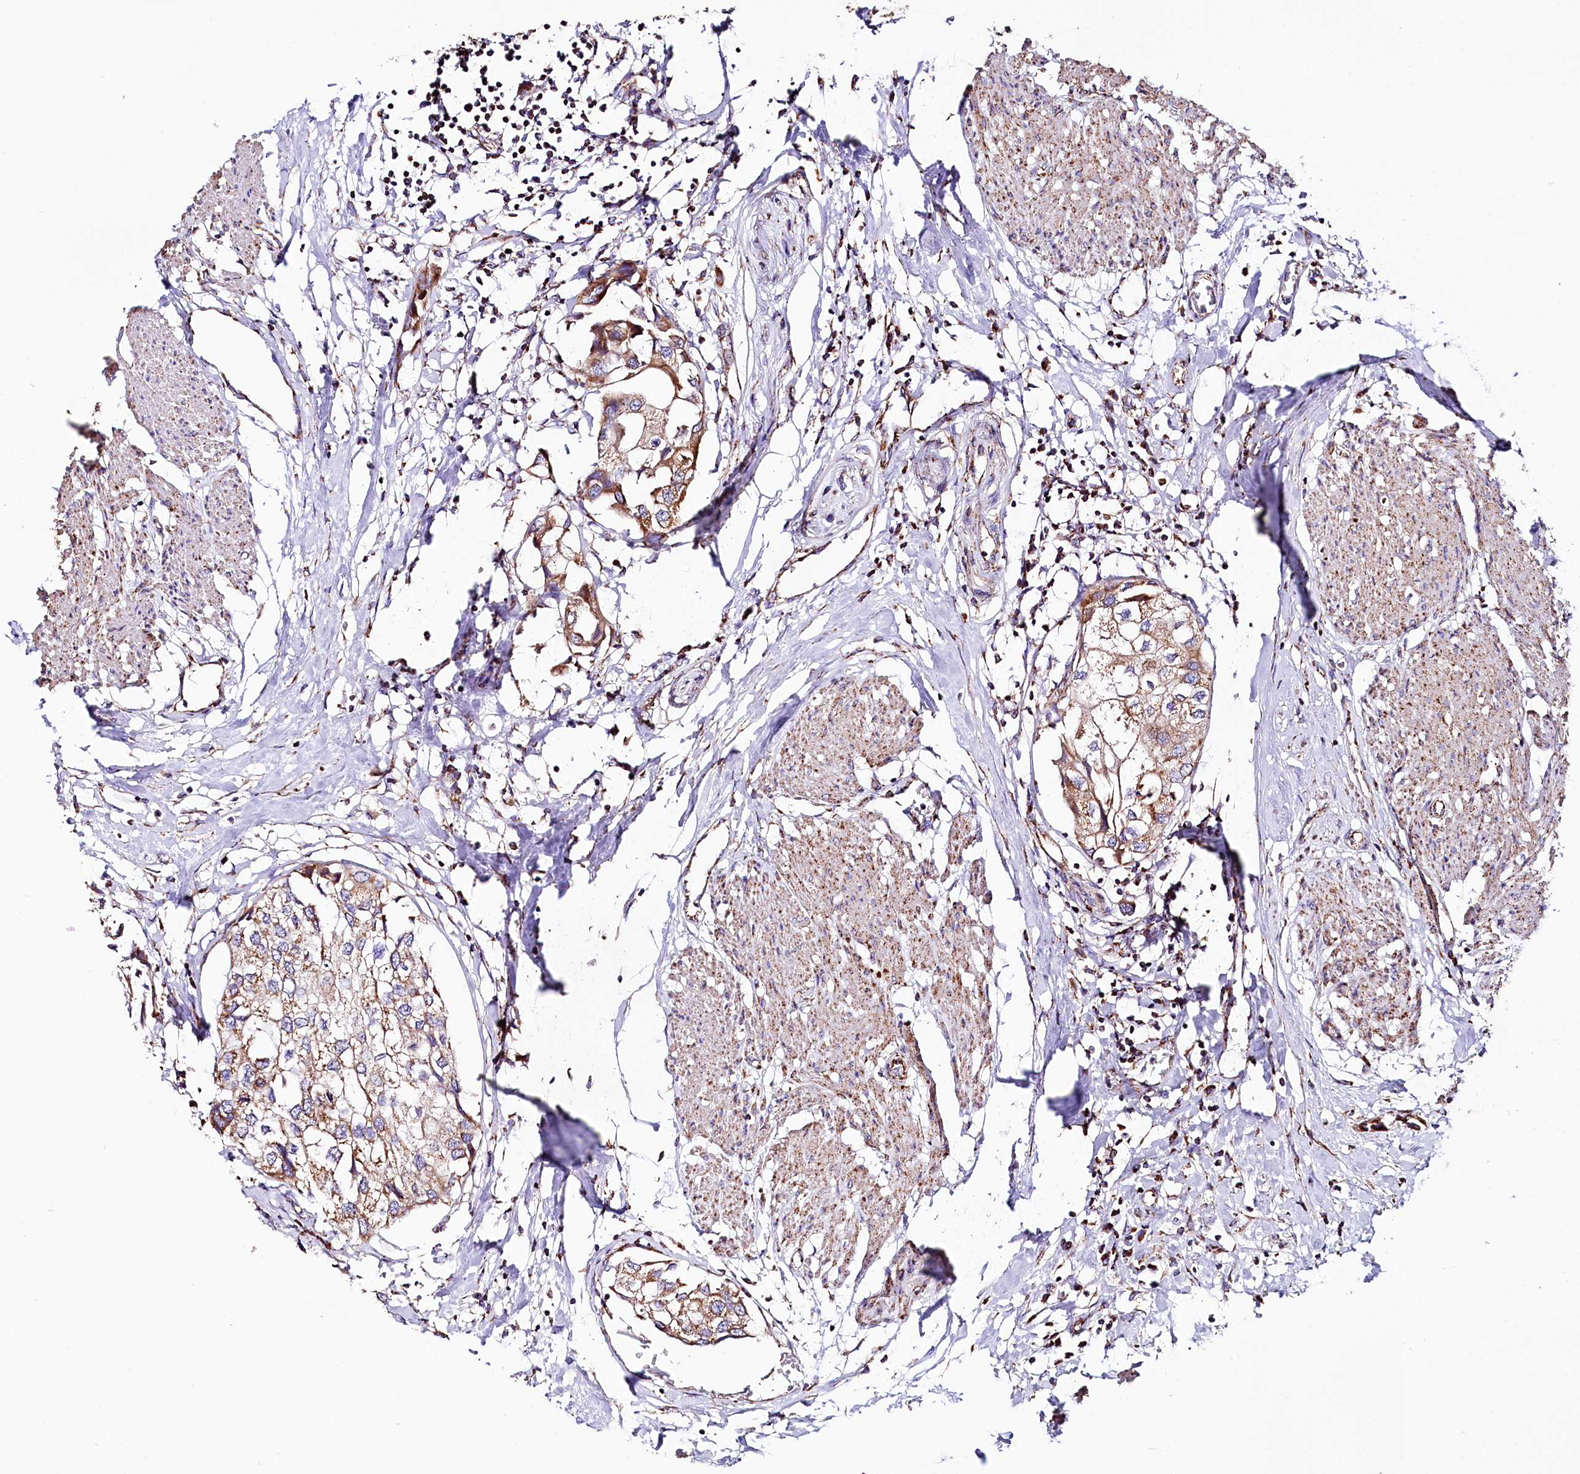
{"staining": {"intensity": "moderate", "quantity": ">75%", "location": "cytoplasmic/membranous"}, "tissue": "urothelial cancer", "cell_type": "Tumor cells", "image_type": "cancer", "snomed": [{"axis": "morphology", "description": "Urothelial carcinoma, High grade"}, {"axis": "topography", "description": "Urinary bladder"}], "caption": "Protein expression by immunohistochemistry exhibits moderate cytoplasmic/membranous positivity in about >75% of tumor cells in urothelial cancer.", "gene": "APLP2", "patient": {"sex": "male", "age": 64}}